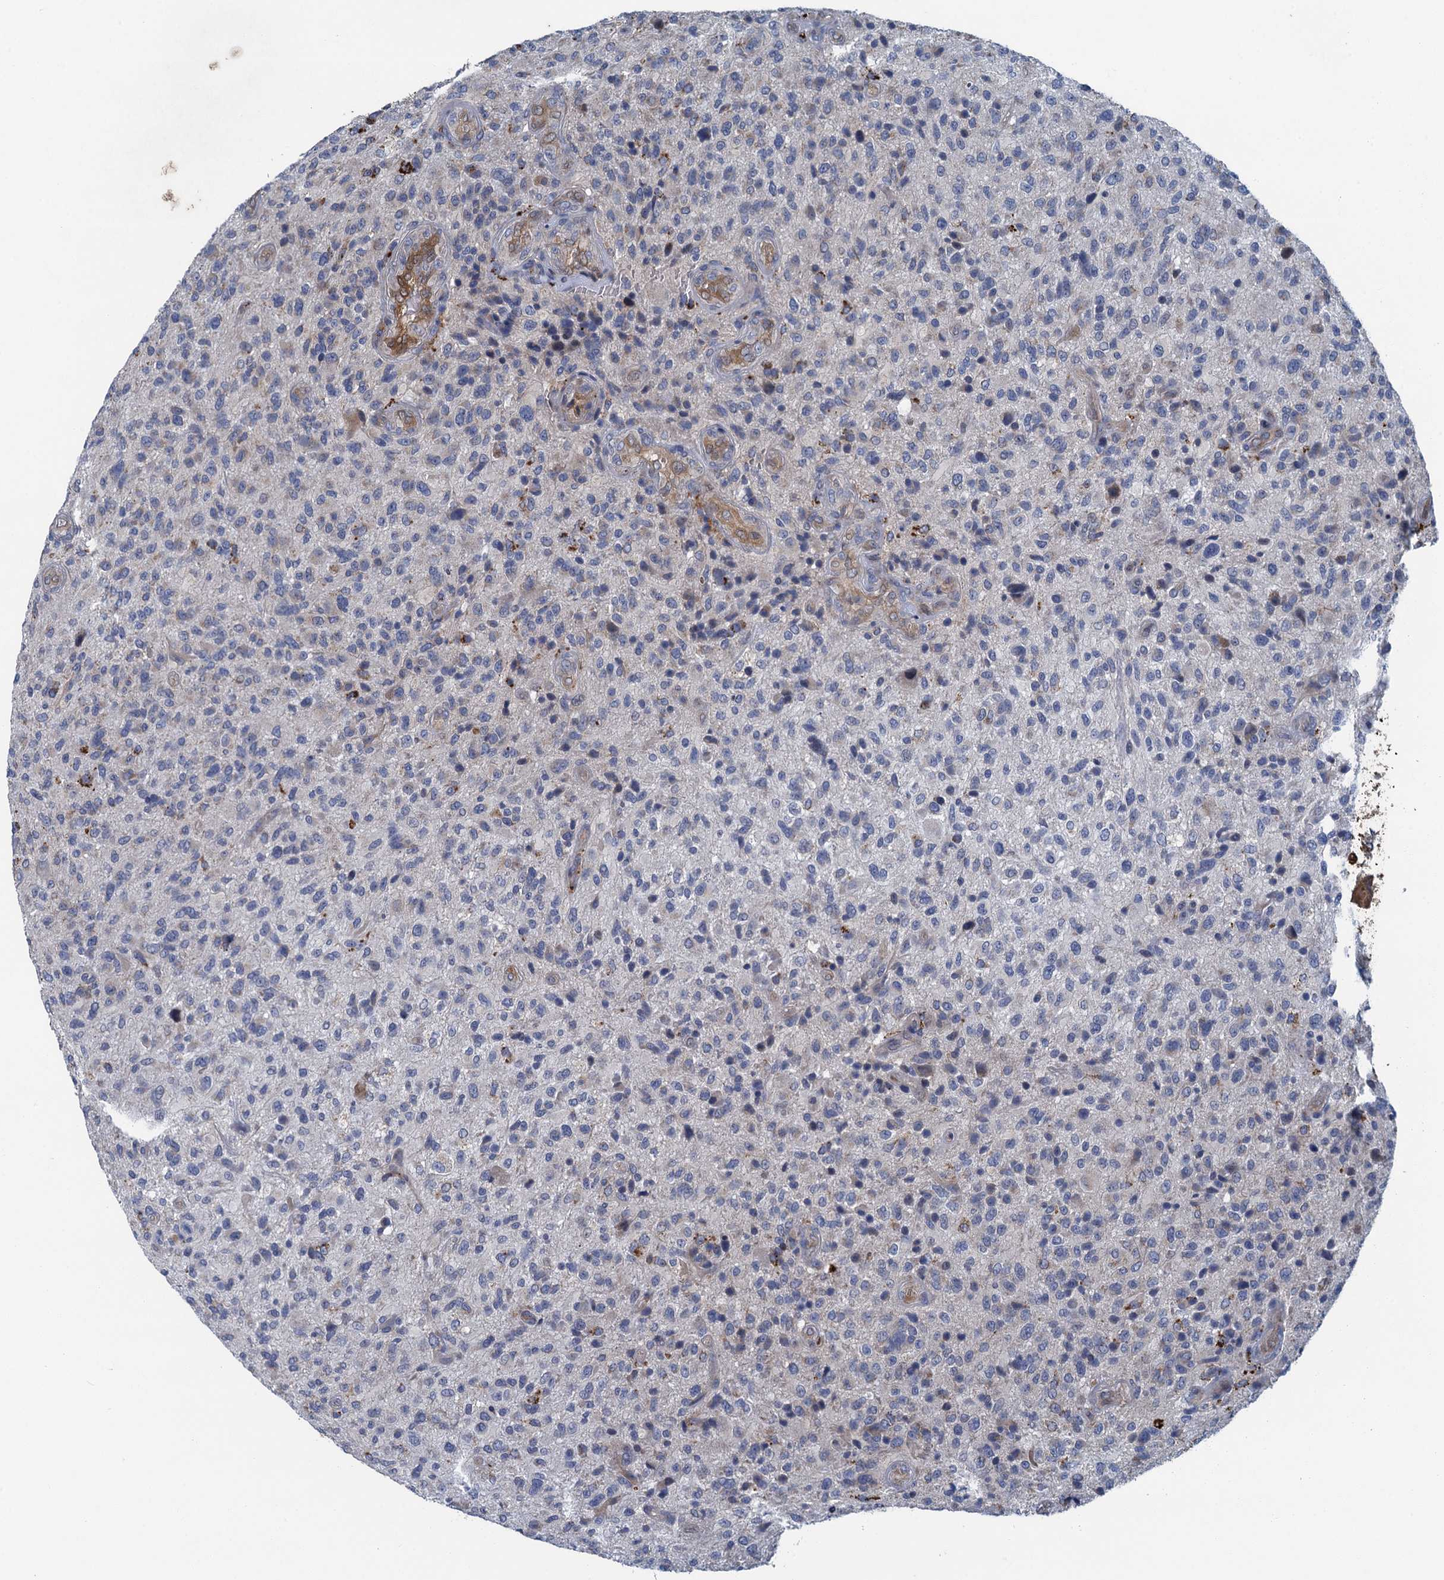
{"staining": {"intensity": "negative", "quantity": "none", "location": "none"}, "tissue": "glioma", "cell_type": "Tumor cells", "image_type": "cancer", "snomed": [{"axis": "morphology", "description": "Glioma, malignant, High grade"}, {"axis": "topography", "description": "Brain"}], "caption": "This micrograph is of malignant high-grade glioma stained with immunohistochemistry (IHC) to label a protein in brown with the nuclei are counter-stained blue. There is no expression in tumor cells.", "gene": "KBTBD8", "patient": {"sex": "male", "age": 47}}